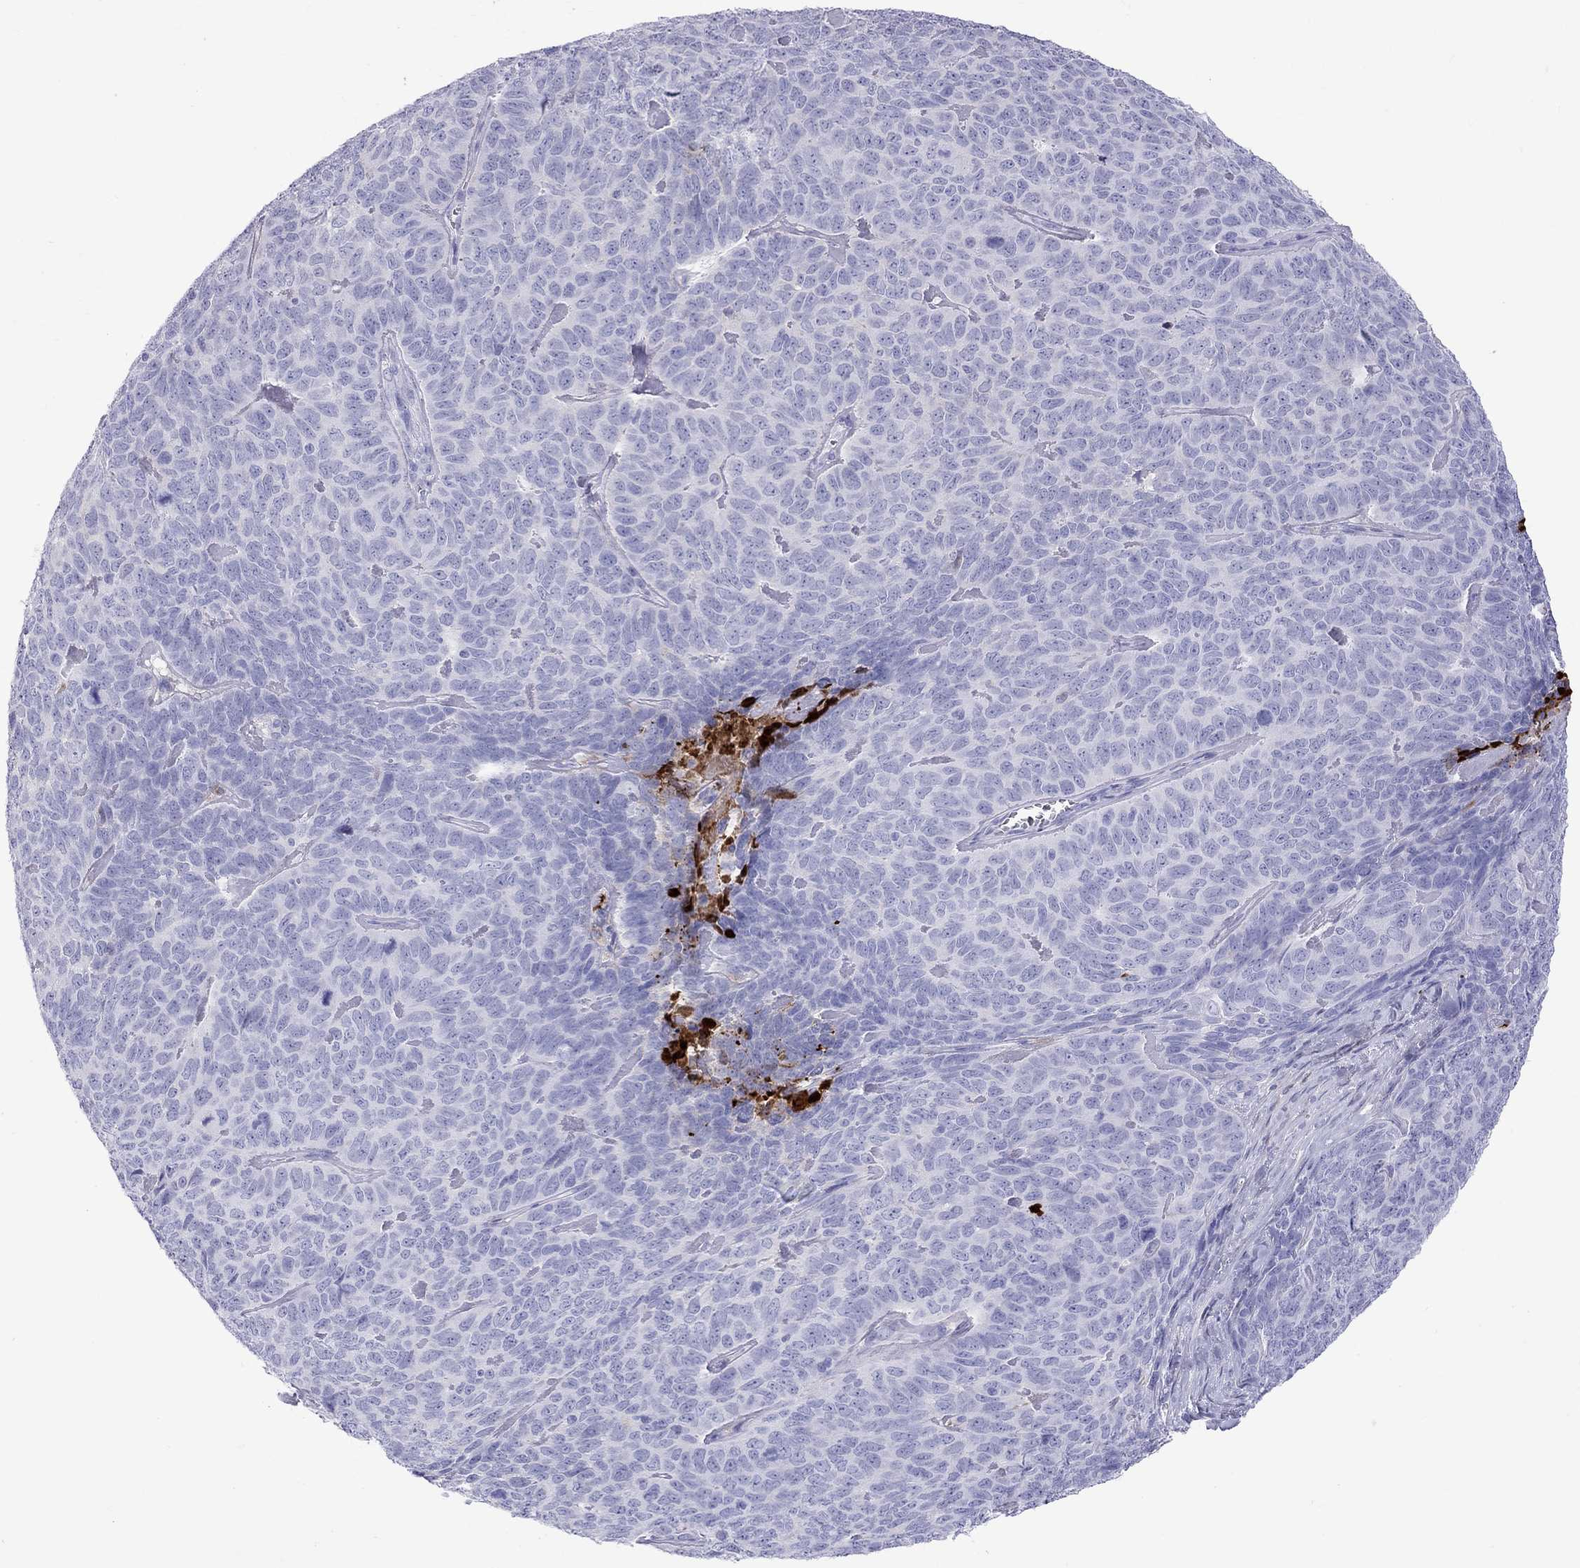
{"staining": {"intensity": "negative", "quantity": "none", "location": "none"}, "tissue": "skin cancer", "cell_type": "Tumor cells", "image_type": "cancer", "snomed": [{"axis": "morphology", "description": "Squamous cell carcinoma, NOS"}, {"axis": "topography", "description": "Skin"}, {"axis": "topography", "description": "Anal"}], "caption": "DAB immunohistochemical staining of human skin cancer shows no significant staining in tumor cells. (IHC, brightfield microscopy, high magnification).", "gene": "SERPINA3", "patient": {"sex": "female", "age": 51}}